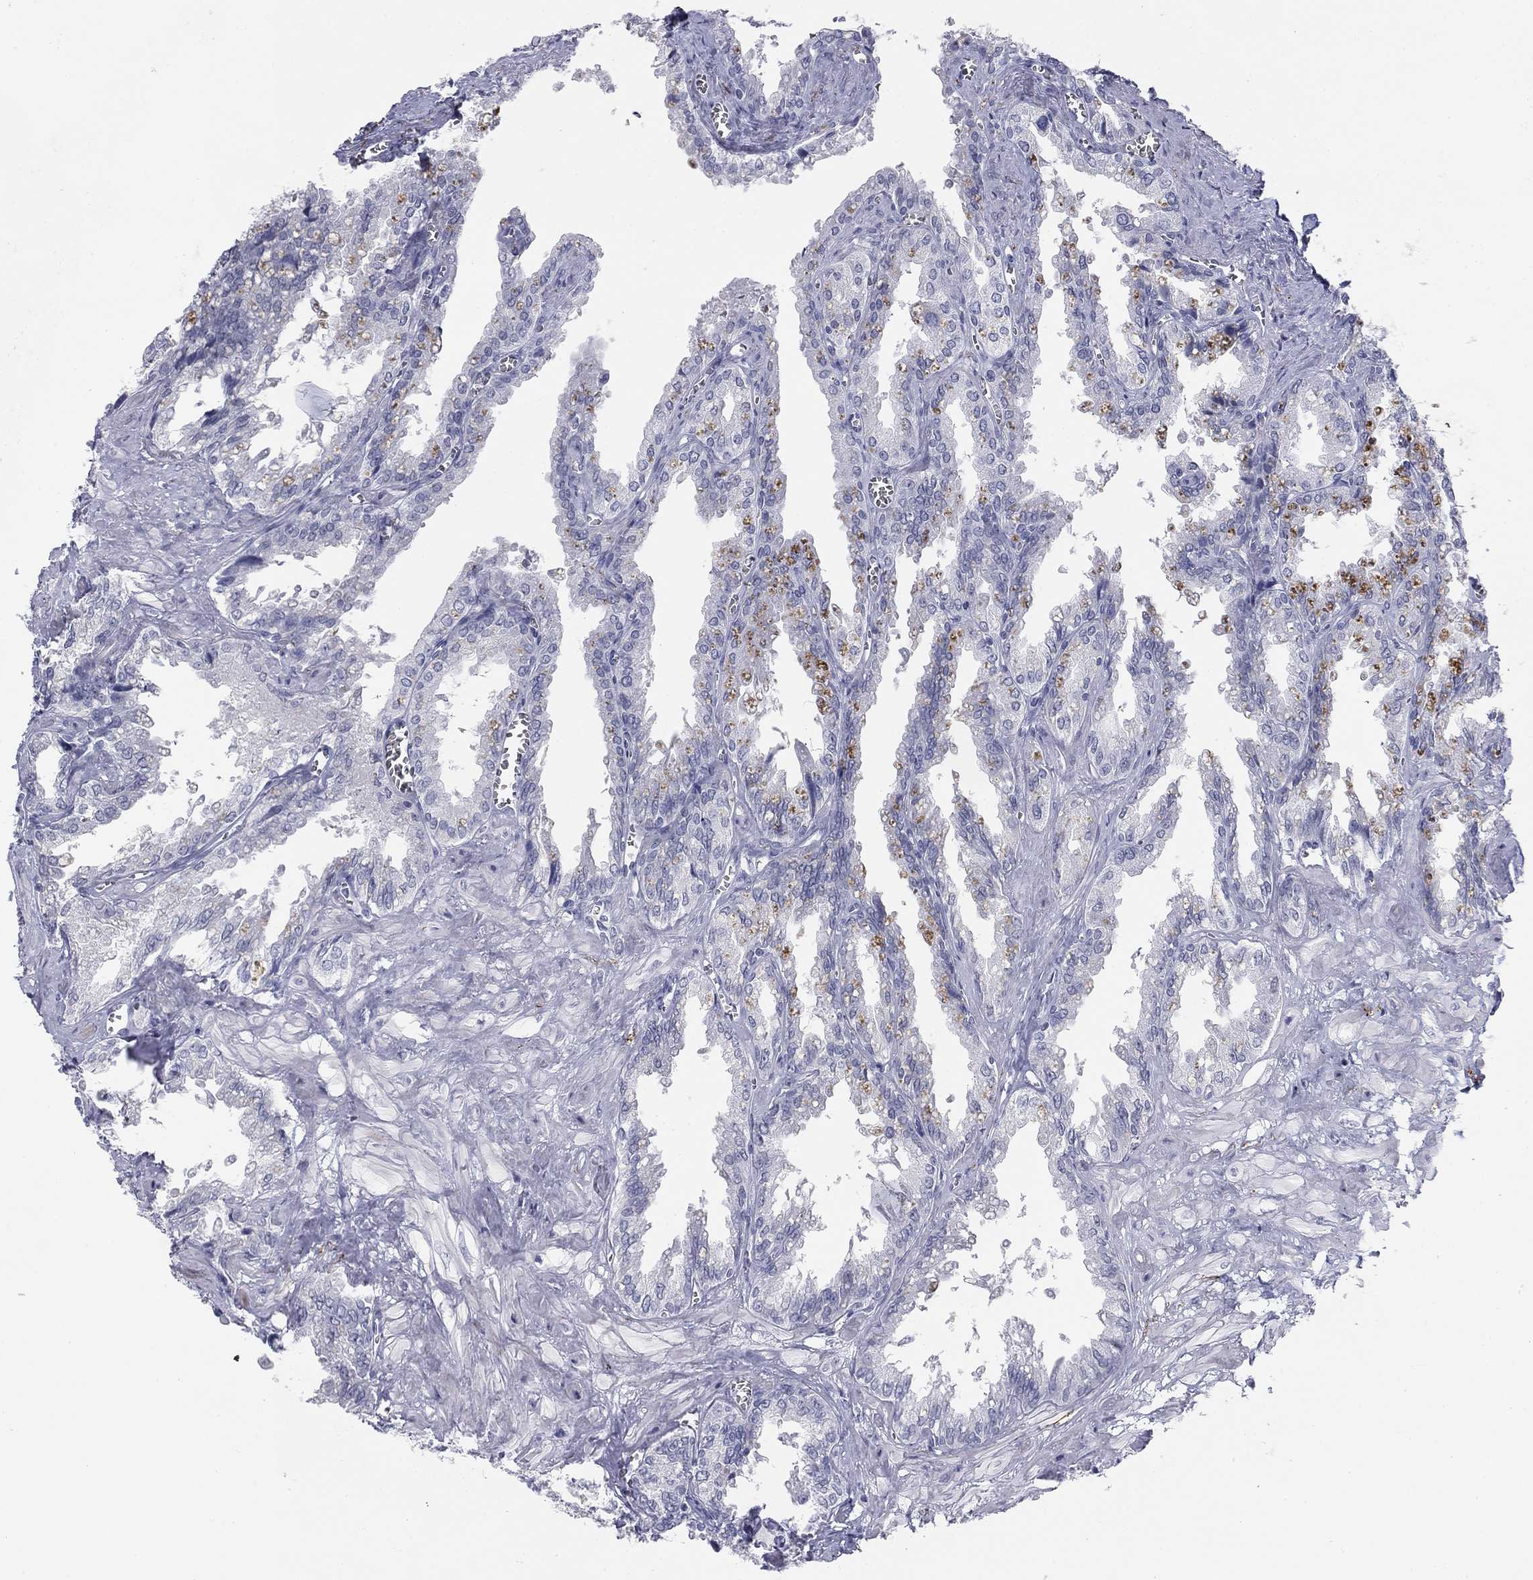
{"staining": {"intensity": "negative", "quantity": "none", "location": "none"}, "tissue": "seminal vesicle", "cell_type": "Glandular cells", "image_type": "normal", "snomed": [{"axis": "morphology", "description": "Normal tissue, NOS"}, {"axis": "topography", "description": "Seminal veicle"}], "caption": "Immunohistochemistry (IHC) photomicrograph of benign seminal vesicle: human seminal vesicle stained with DAB displays no significant protein expression in glandular cells.", "gene": "PRPH", "patient": {"sex": "male", "age": 67}}